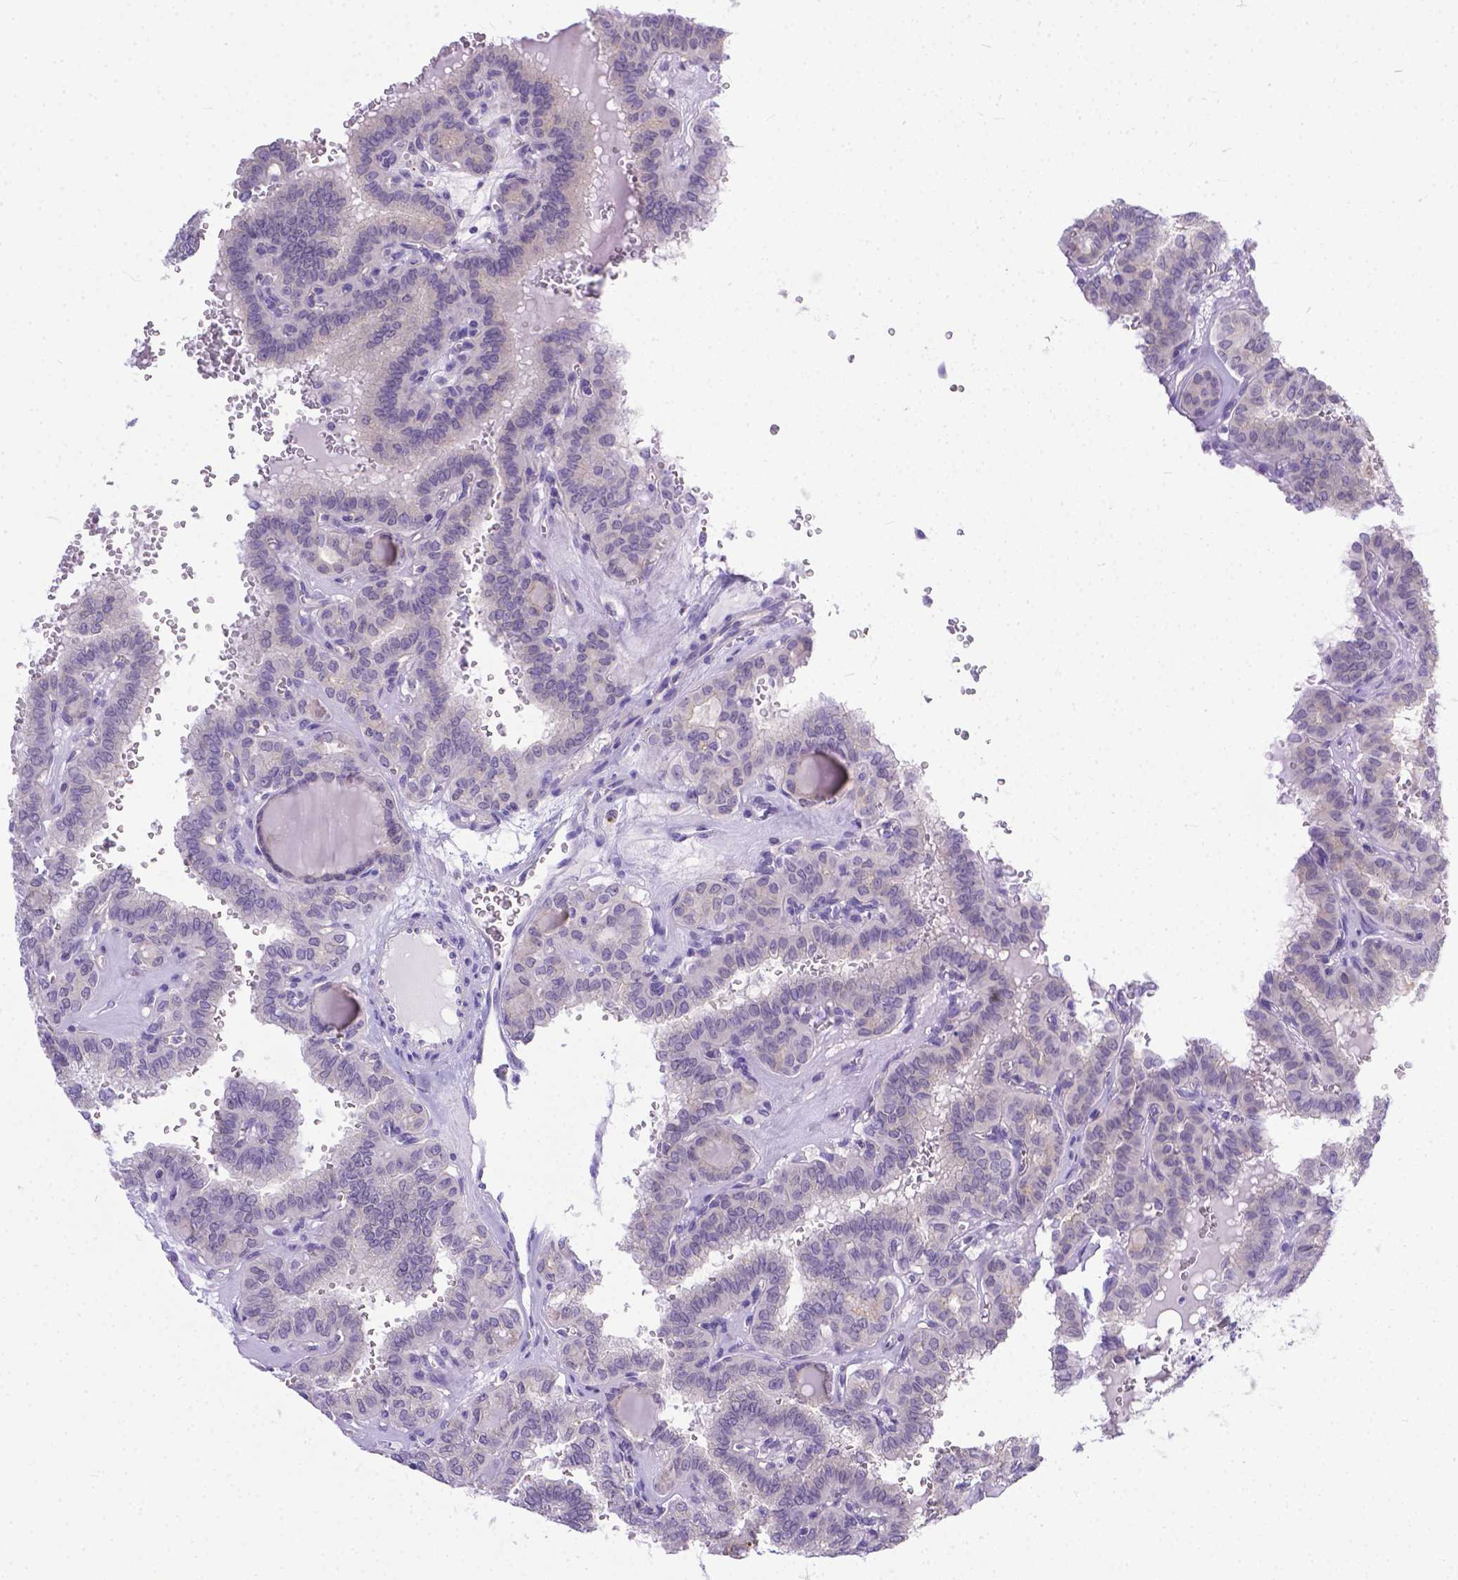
{"staining": {"intensity": "negative", "quantity": "none", "location": "none"}, "tissue": "thyroid cancer", "cell_type": "Tumor cells", "image_type": "cancer", "snomed": [{"axis": "morphology", "description": "Papillary adenocarcinoma, NOS"}, {"axis": "topography", "description": "Thyroid gland"}], "caption": "Immunohistochemical staining of thyroid cancer exhibits no significant expression in tumor cells. (Stains: DAB (3,3'-diaminobenzidine) immunohistochemistry with hematoxylin counter stain, Microscopy: brightfield microscopy at high magnification).", "gene": "TTLL6", "patient": {"sex": "female", "age": 41}}